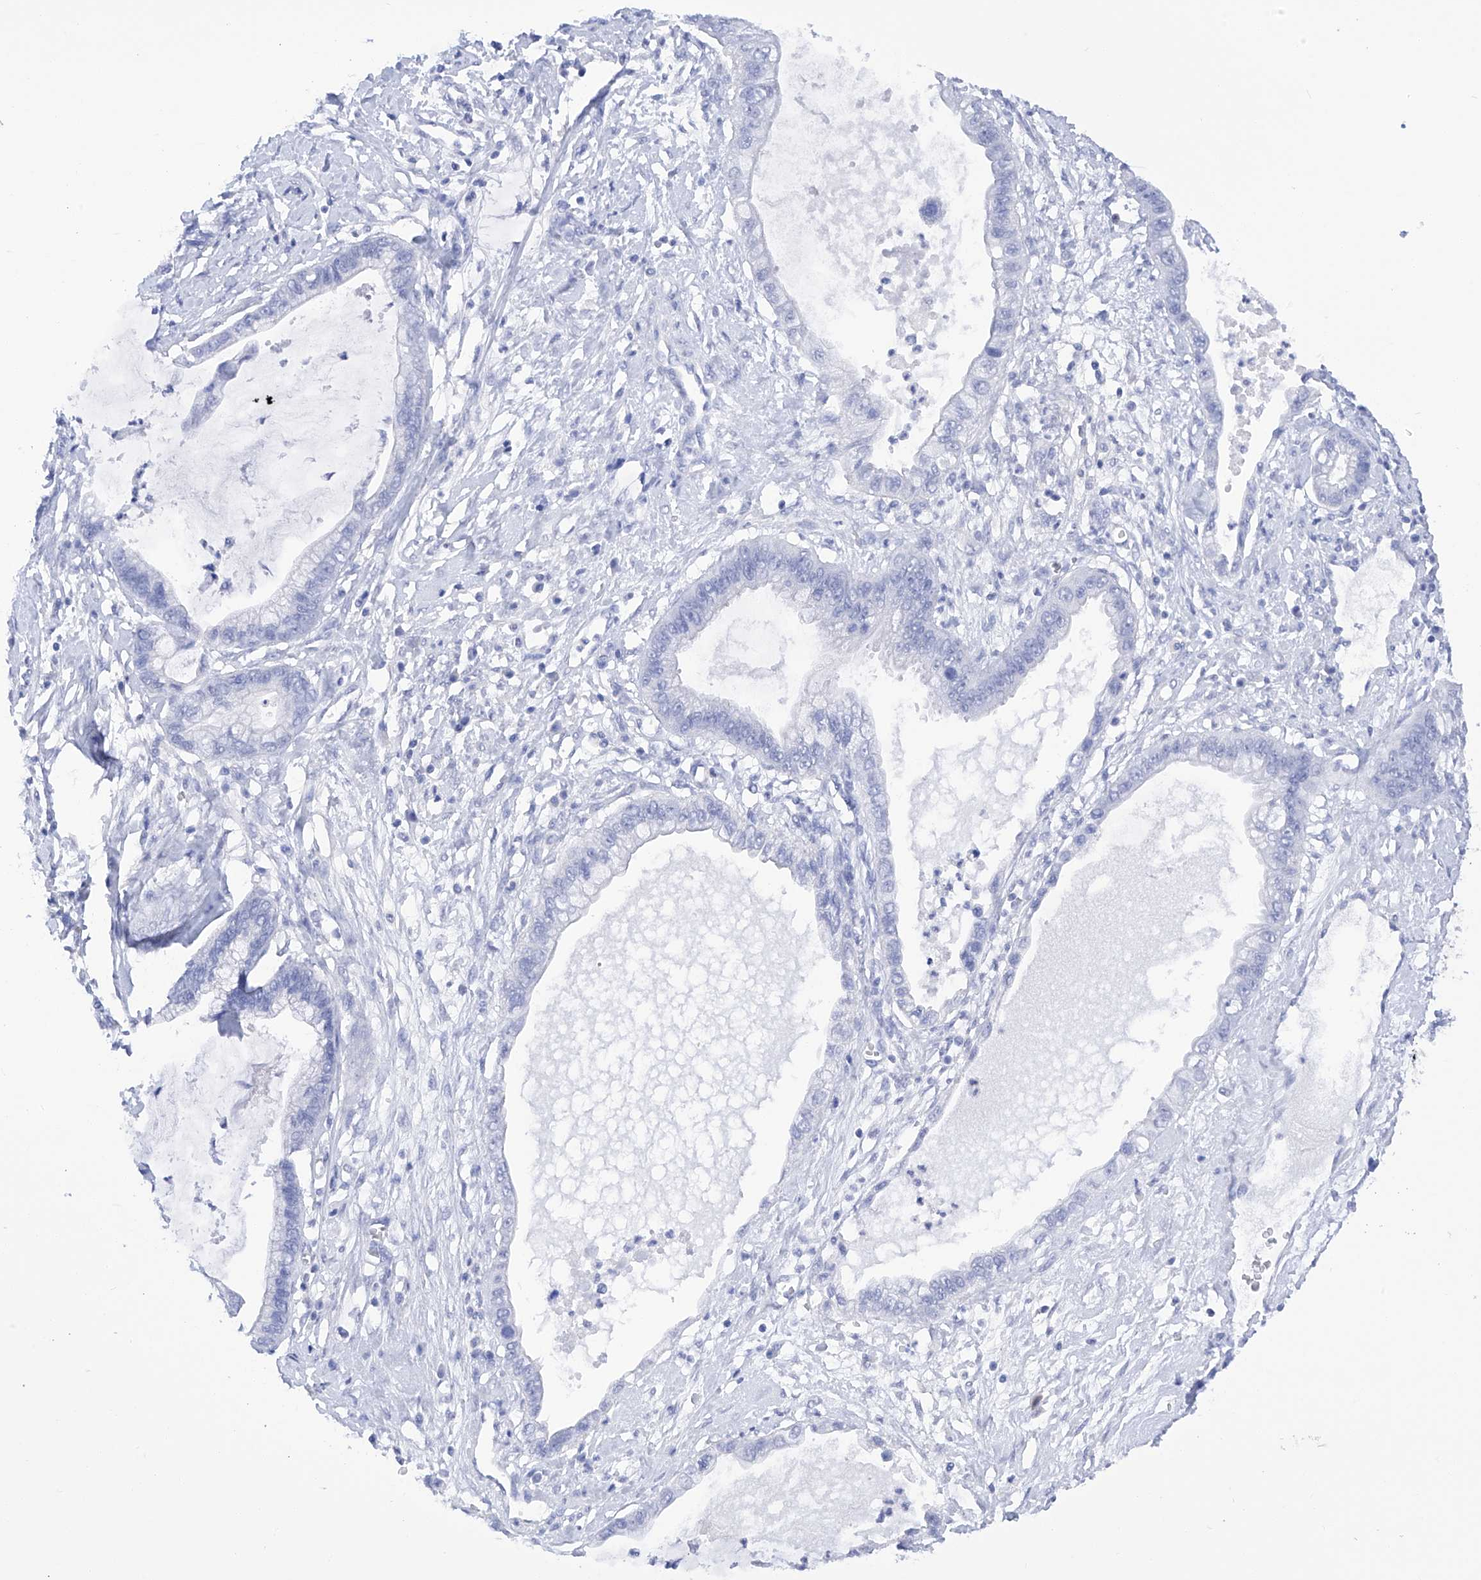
{"staining": {"intensity": "negative", "quantity": "none", "location": "none"}, "tissue": "cervical cancer", "cell_type": "Tumor cells", "image_type": "cancer", "snomed": [{"axis": "morphology", "description": "Adenocarcinoma, NOS"}, {"axis": "topography", "description": "Cervix"}], "caption": "DAB immunohistochemical staining of human adenocarcinoma (cervical) reveals no significant staining in tumor cells.", "gene": "FLG", "patient": {"sex": "female", "age": 44}}